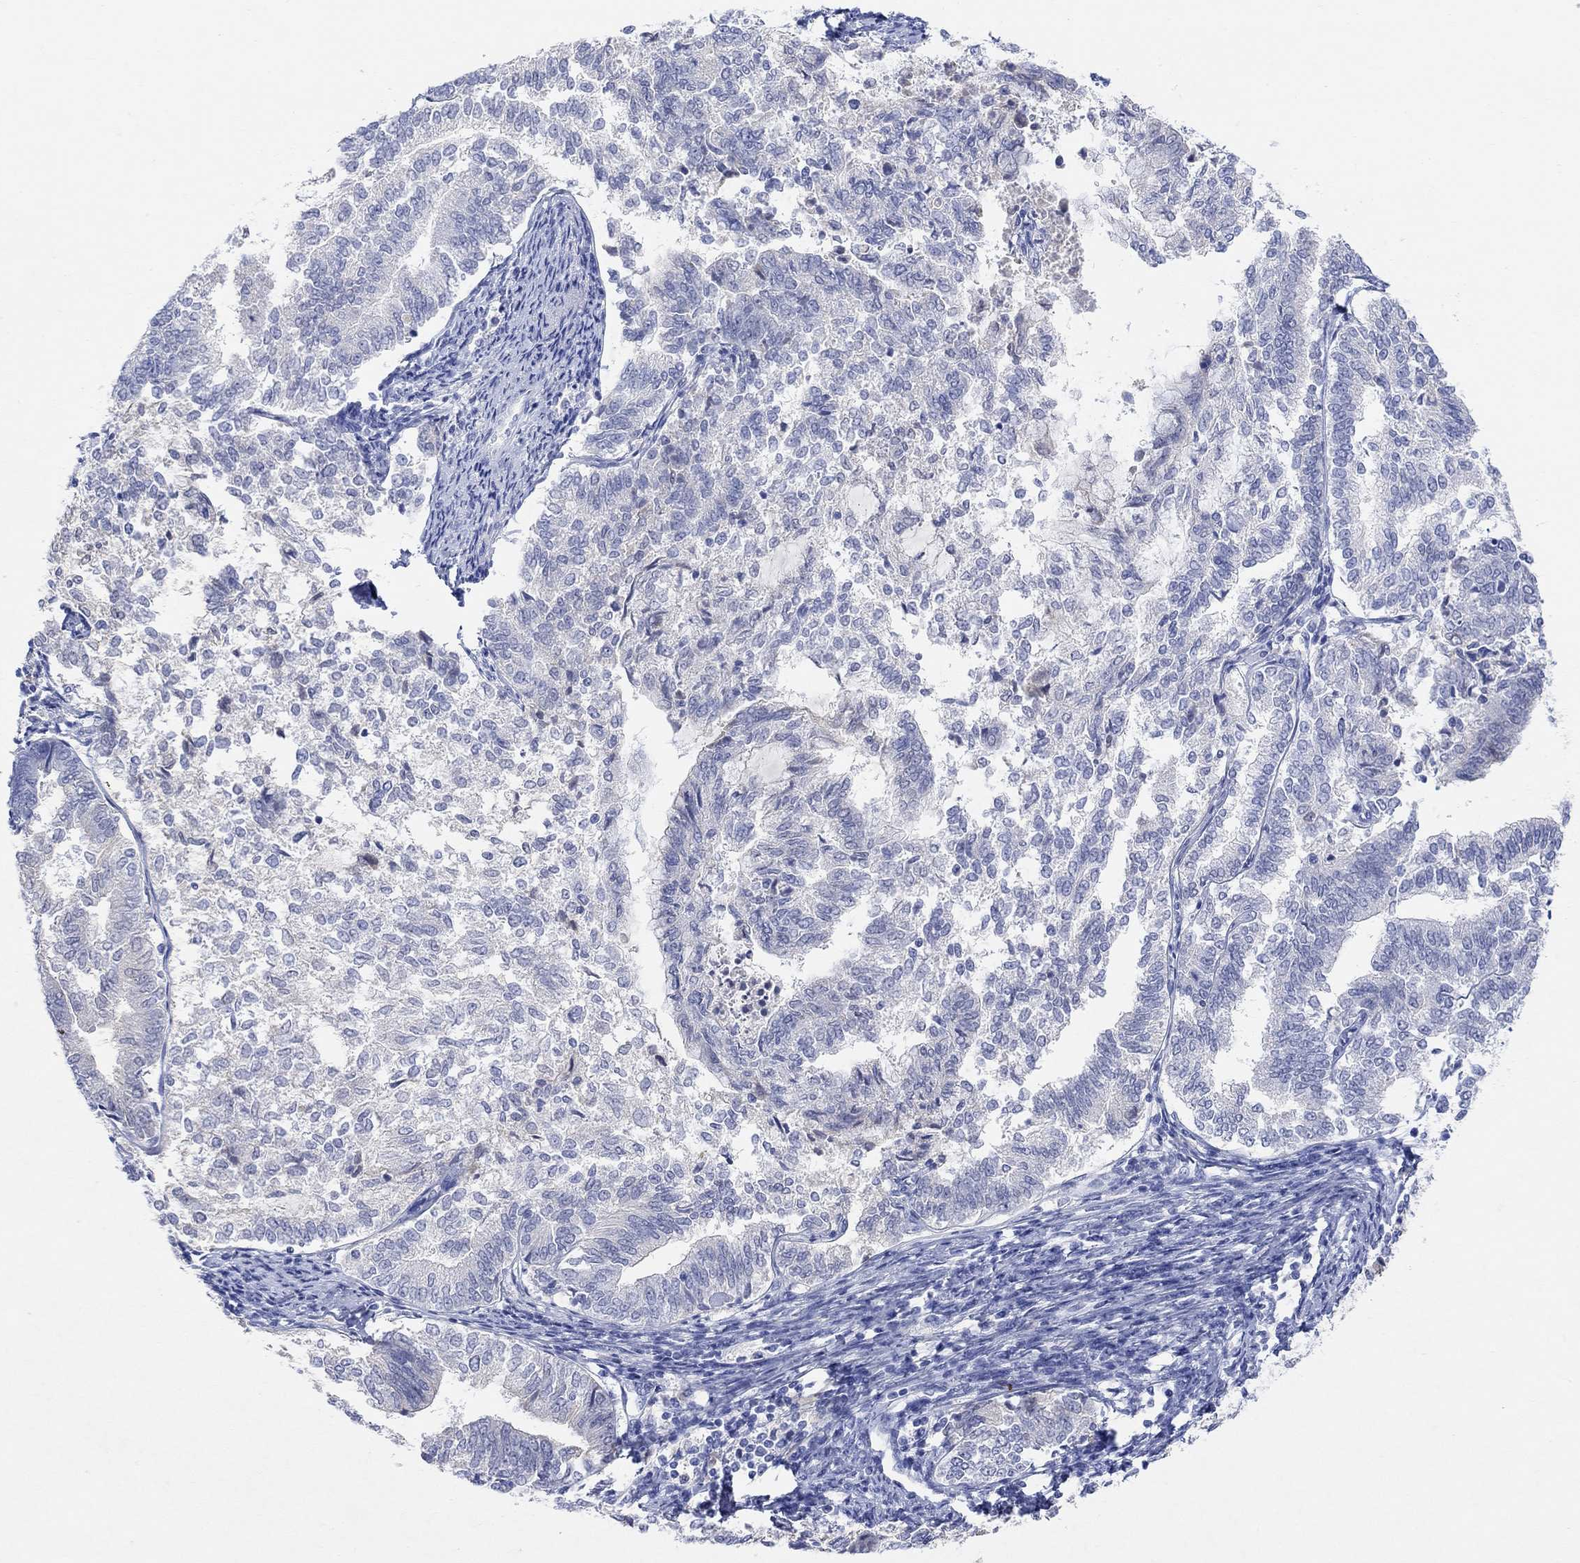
{"staining": {"intensity": "negative", "quantity": "none", "location": "none"}, "tissue": "endometrial cancer", "cell_type": "Tumor cells", "image_type": "cancer", "snomed": [{"axis": "morphology", "description": "Adenocarcinoma, NOS"}, {"axis": "topography", "description": "Endometrium"}], "caption": "Photomicrograph shows no significant protein staining in tumor cells of endometrial cancer (adenocarcinoma).", "gene": "TYR", "patient": {"sex": "female", "age": 65}}